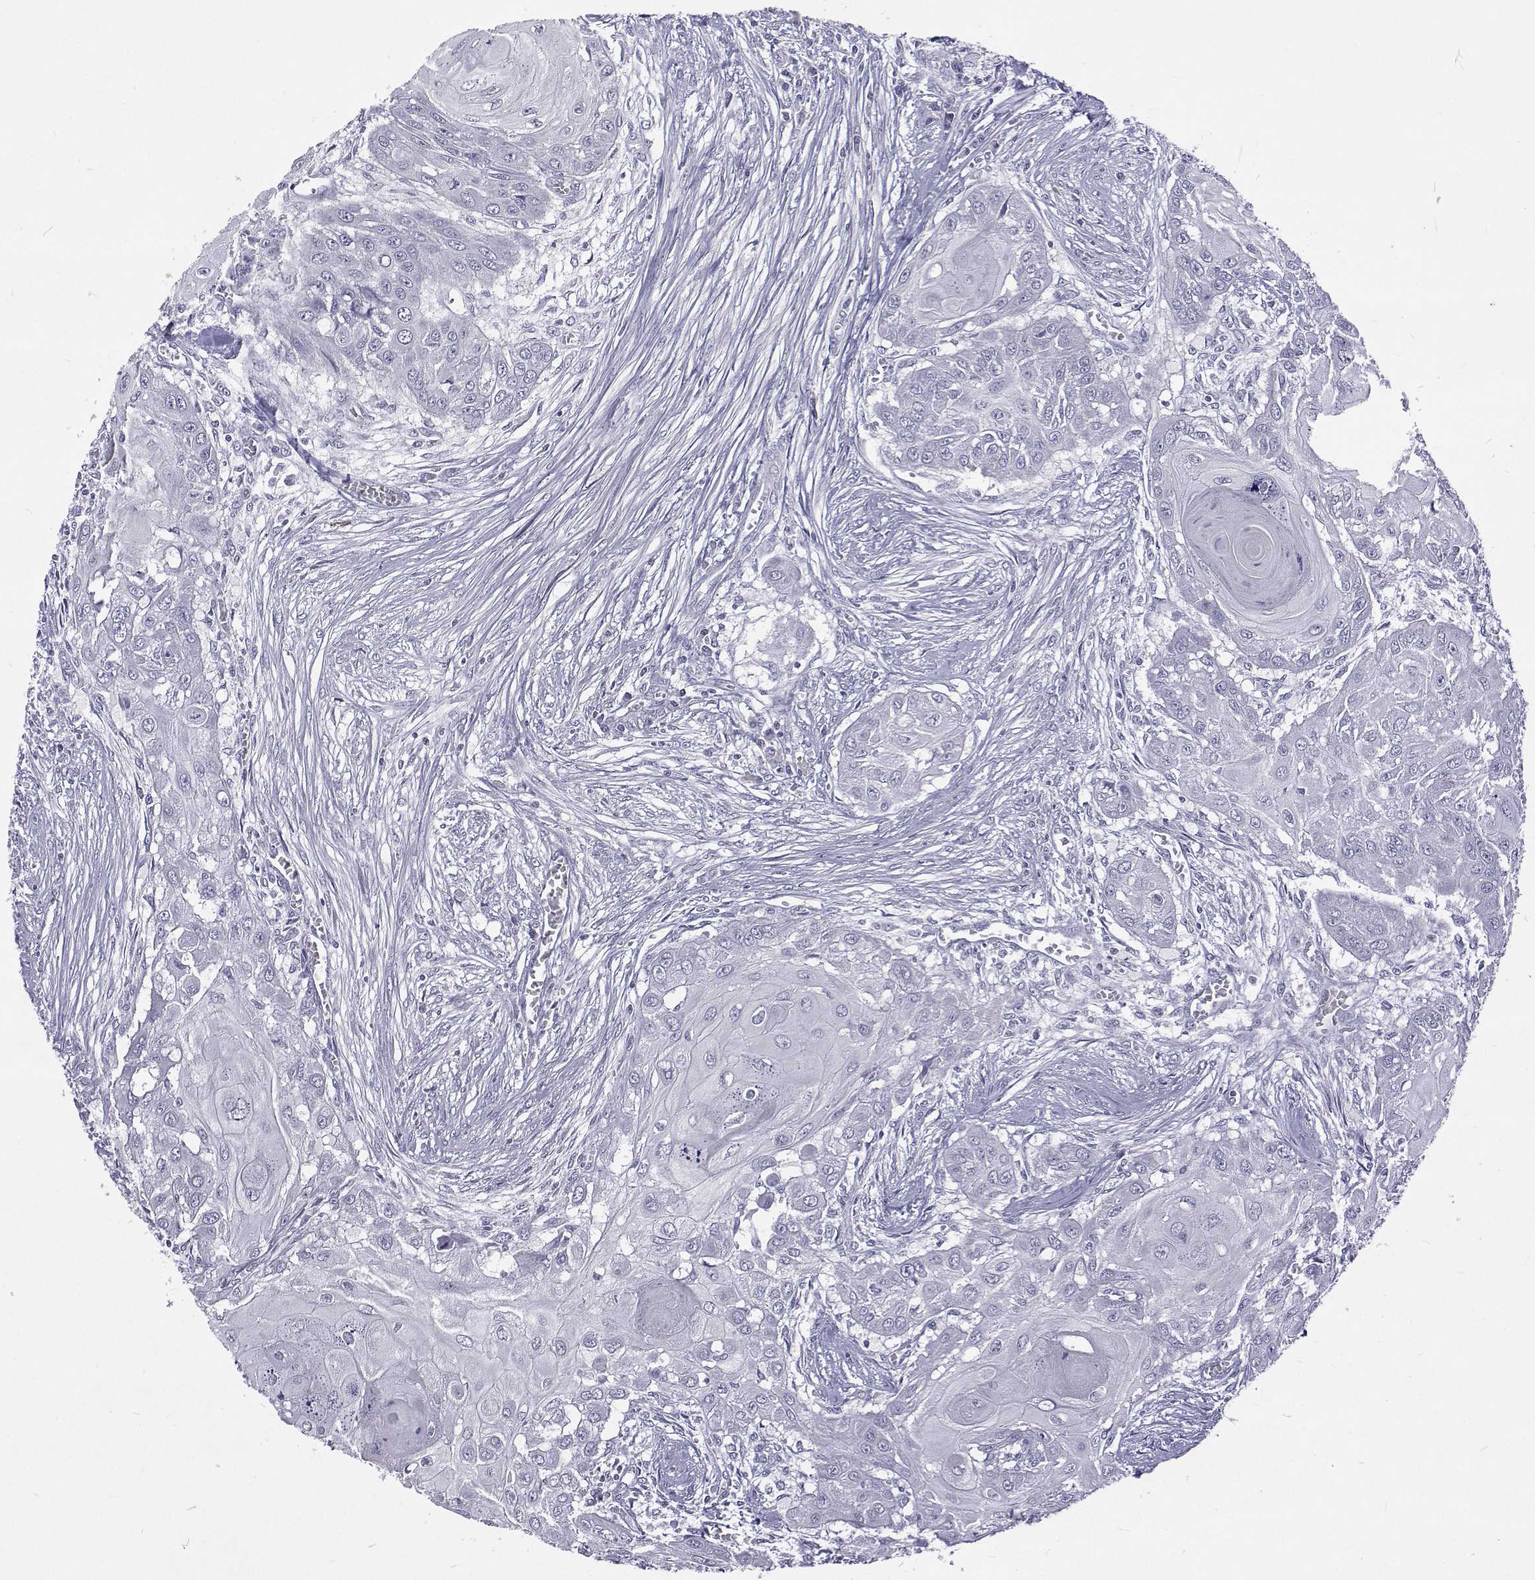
{"staining": {"intensity": "negative", "quantity": "none", "location": "none"}, "tissue": "head and neck cancer", "cell_type": "Tumor cells", "image_type": "cancer", "snomed": [{"axis": "morphology", "description": "Squamous cell carcinoma, NOS"}, {"axis": "topography", "description": "Oral tissue"}, {"axis": "topography", "description": "Head-Neck"}], "caption": "The micrograph displays no staining of tumor cells in head and neck squamous cell carcinoma.", "gene": "NPR3", "patient": {"sex": "male", "age": 71}}